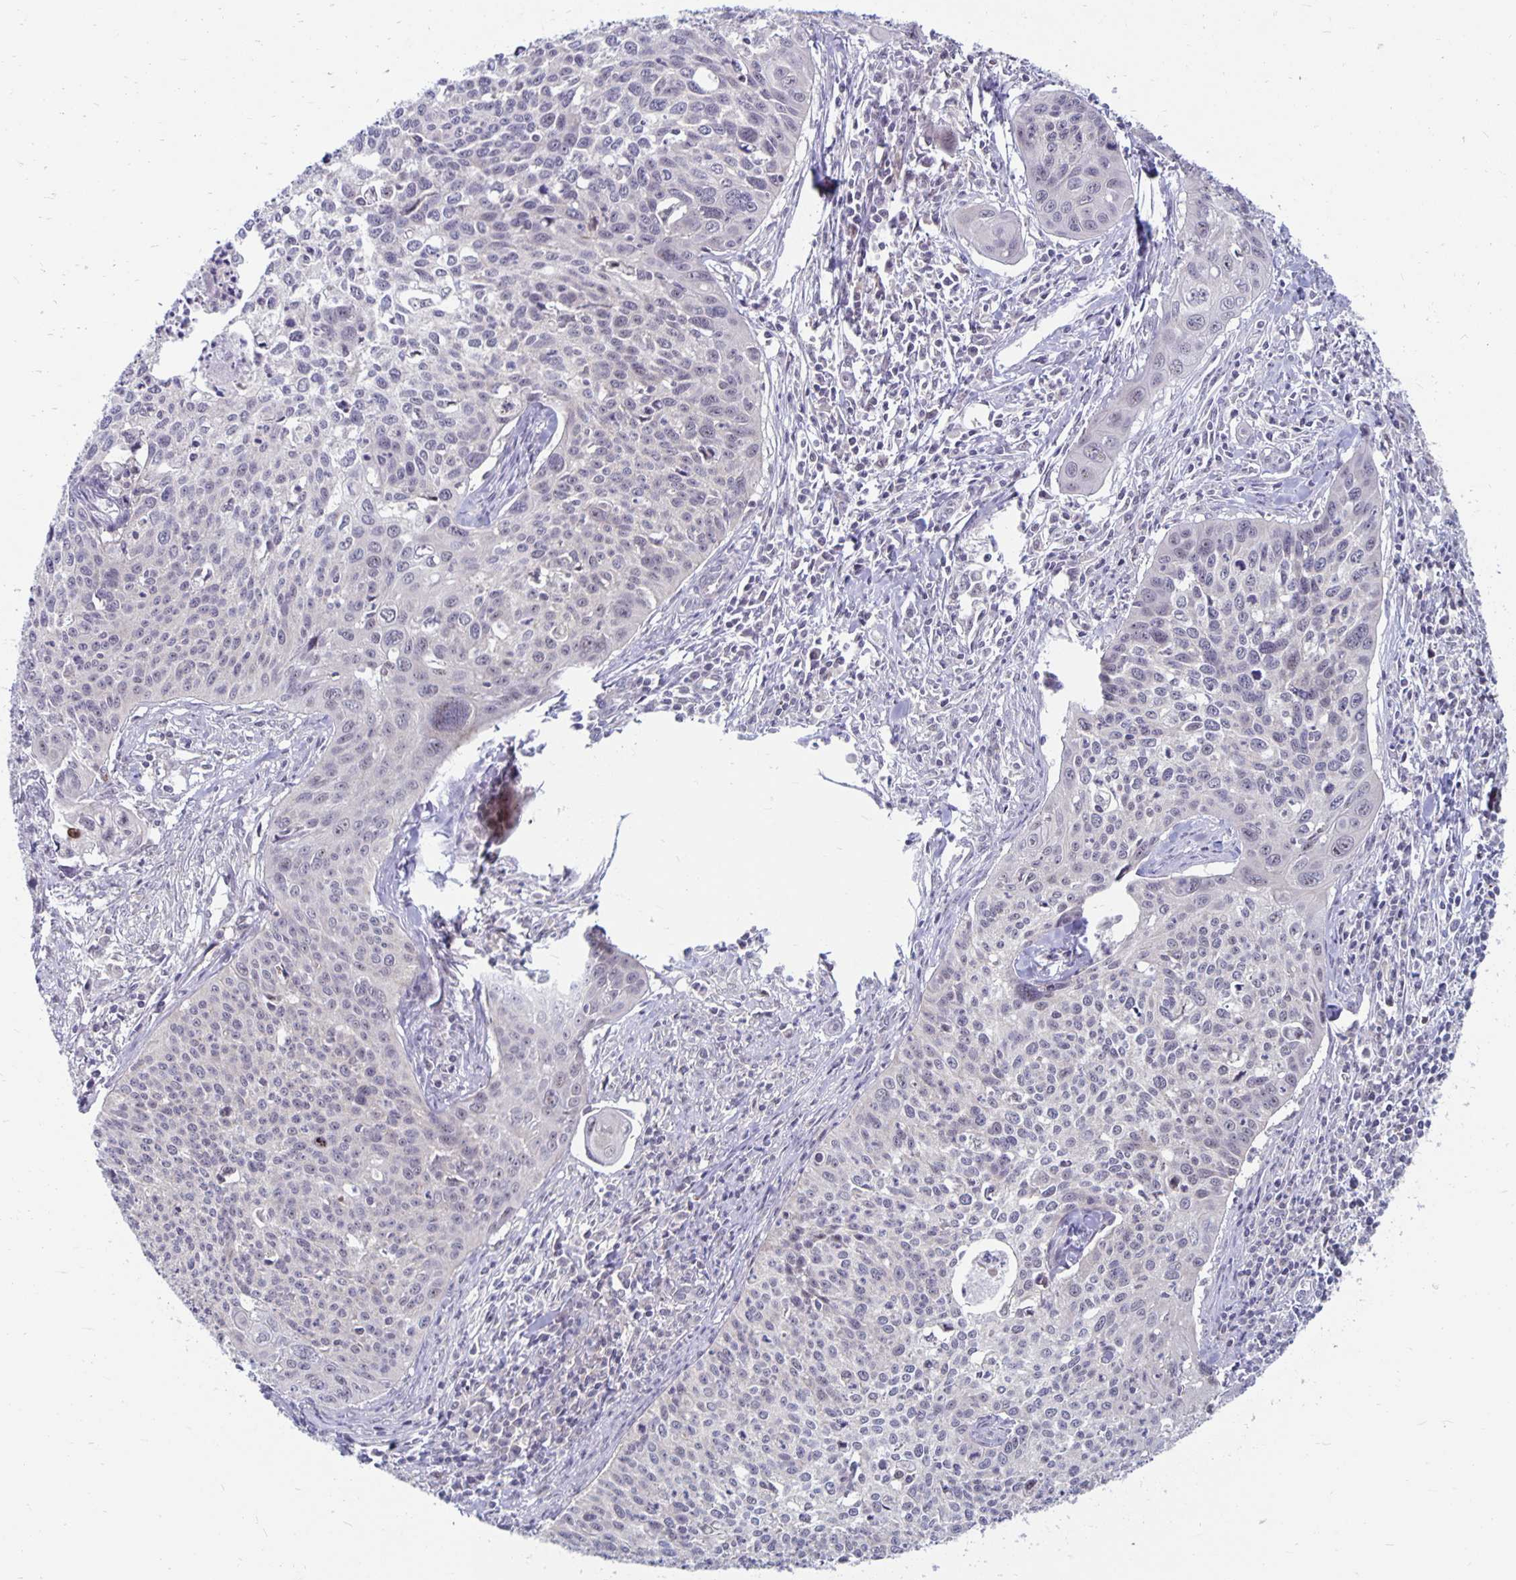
{"staining": {"intensity": "negative", "quantity": "none", "location": "none"}, "tissue": "cervical cancer", "cell_type": "Tumor cells", "image_type": "cancer", "snomed": [{"axis": "morphology", "description": "Squamous cell carcinoma, NOS"}, {"axis": "topography", "description": "Cervix"}], "caption": "High power microscopy image of an immunohistochemistry histopathology image of cervical cancer (squamous cell carcinoma), revealing no significant positivity in tumor cells.", "gene": "EXOC6B", "patient": {"sex": "female", "age": 31}}